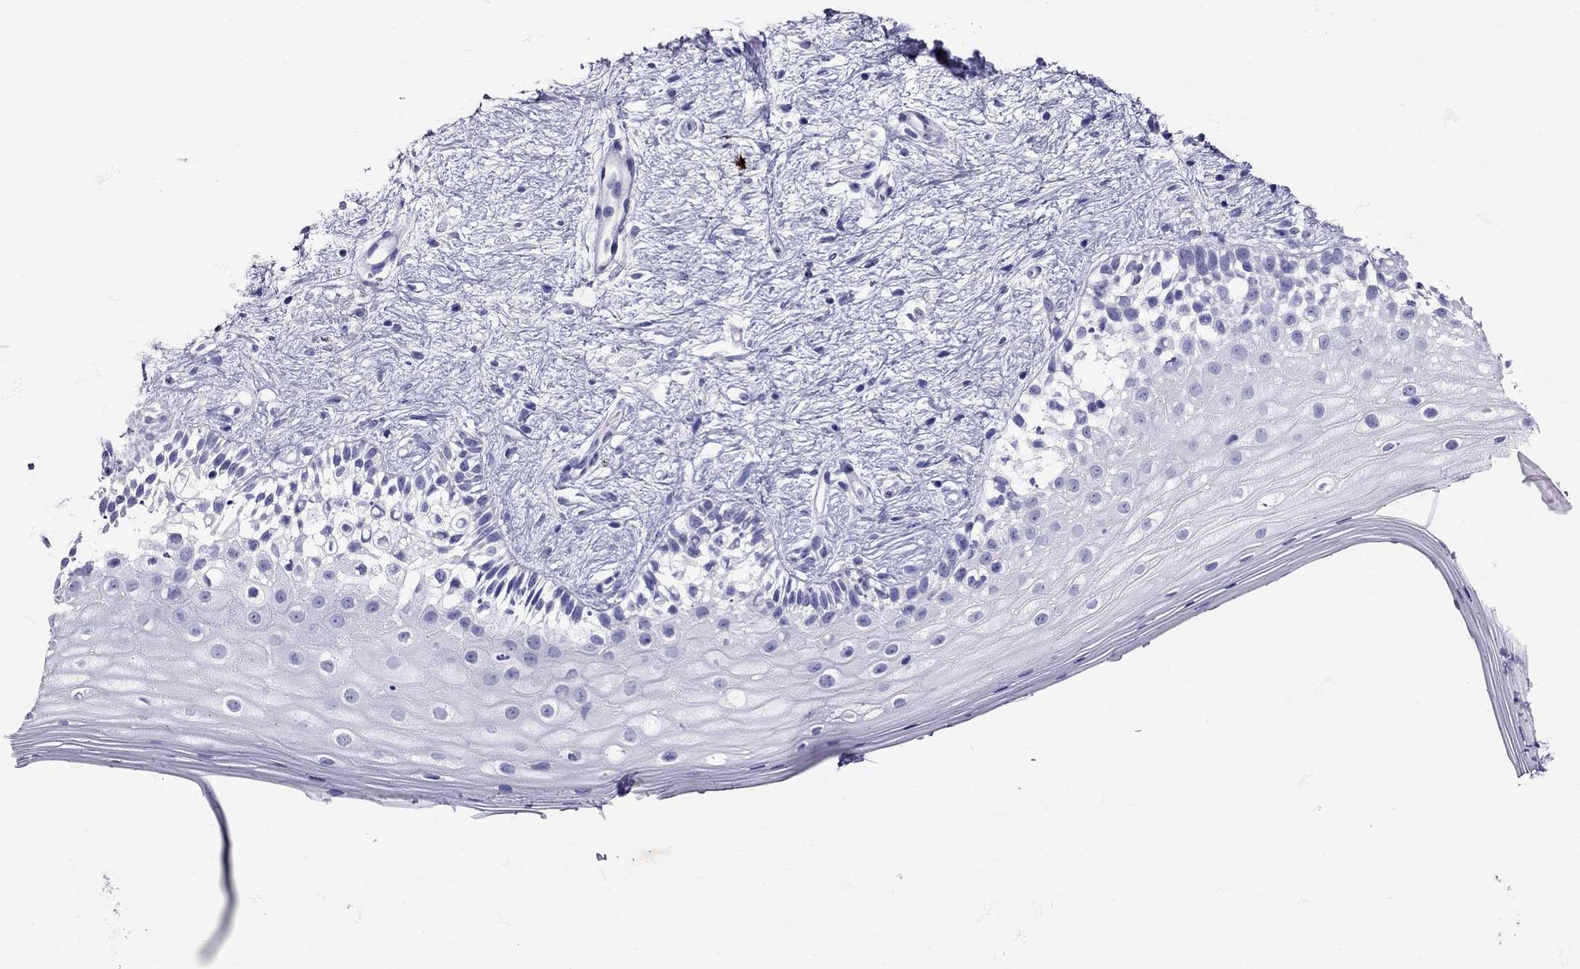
{"staining": {"intensity": "negative", "quantity": "none", "location": "none"}, "tissue": "vagina", "cell_type": "Squamous epithelial cells", "image_type": "normal", "snomed": [{"axis": "morphology", "description": "Normal tissue, NOS"}, {"axis": "topography", "description": "Vagina"}], "caption": "Immunohistochemical staining of normal human vagina shows no significant expression in squamous epithelial cells.", "gene": "AVP", "patient": {"sex": "female", "age": 47}}